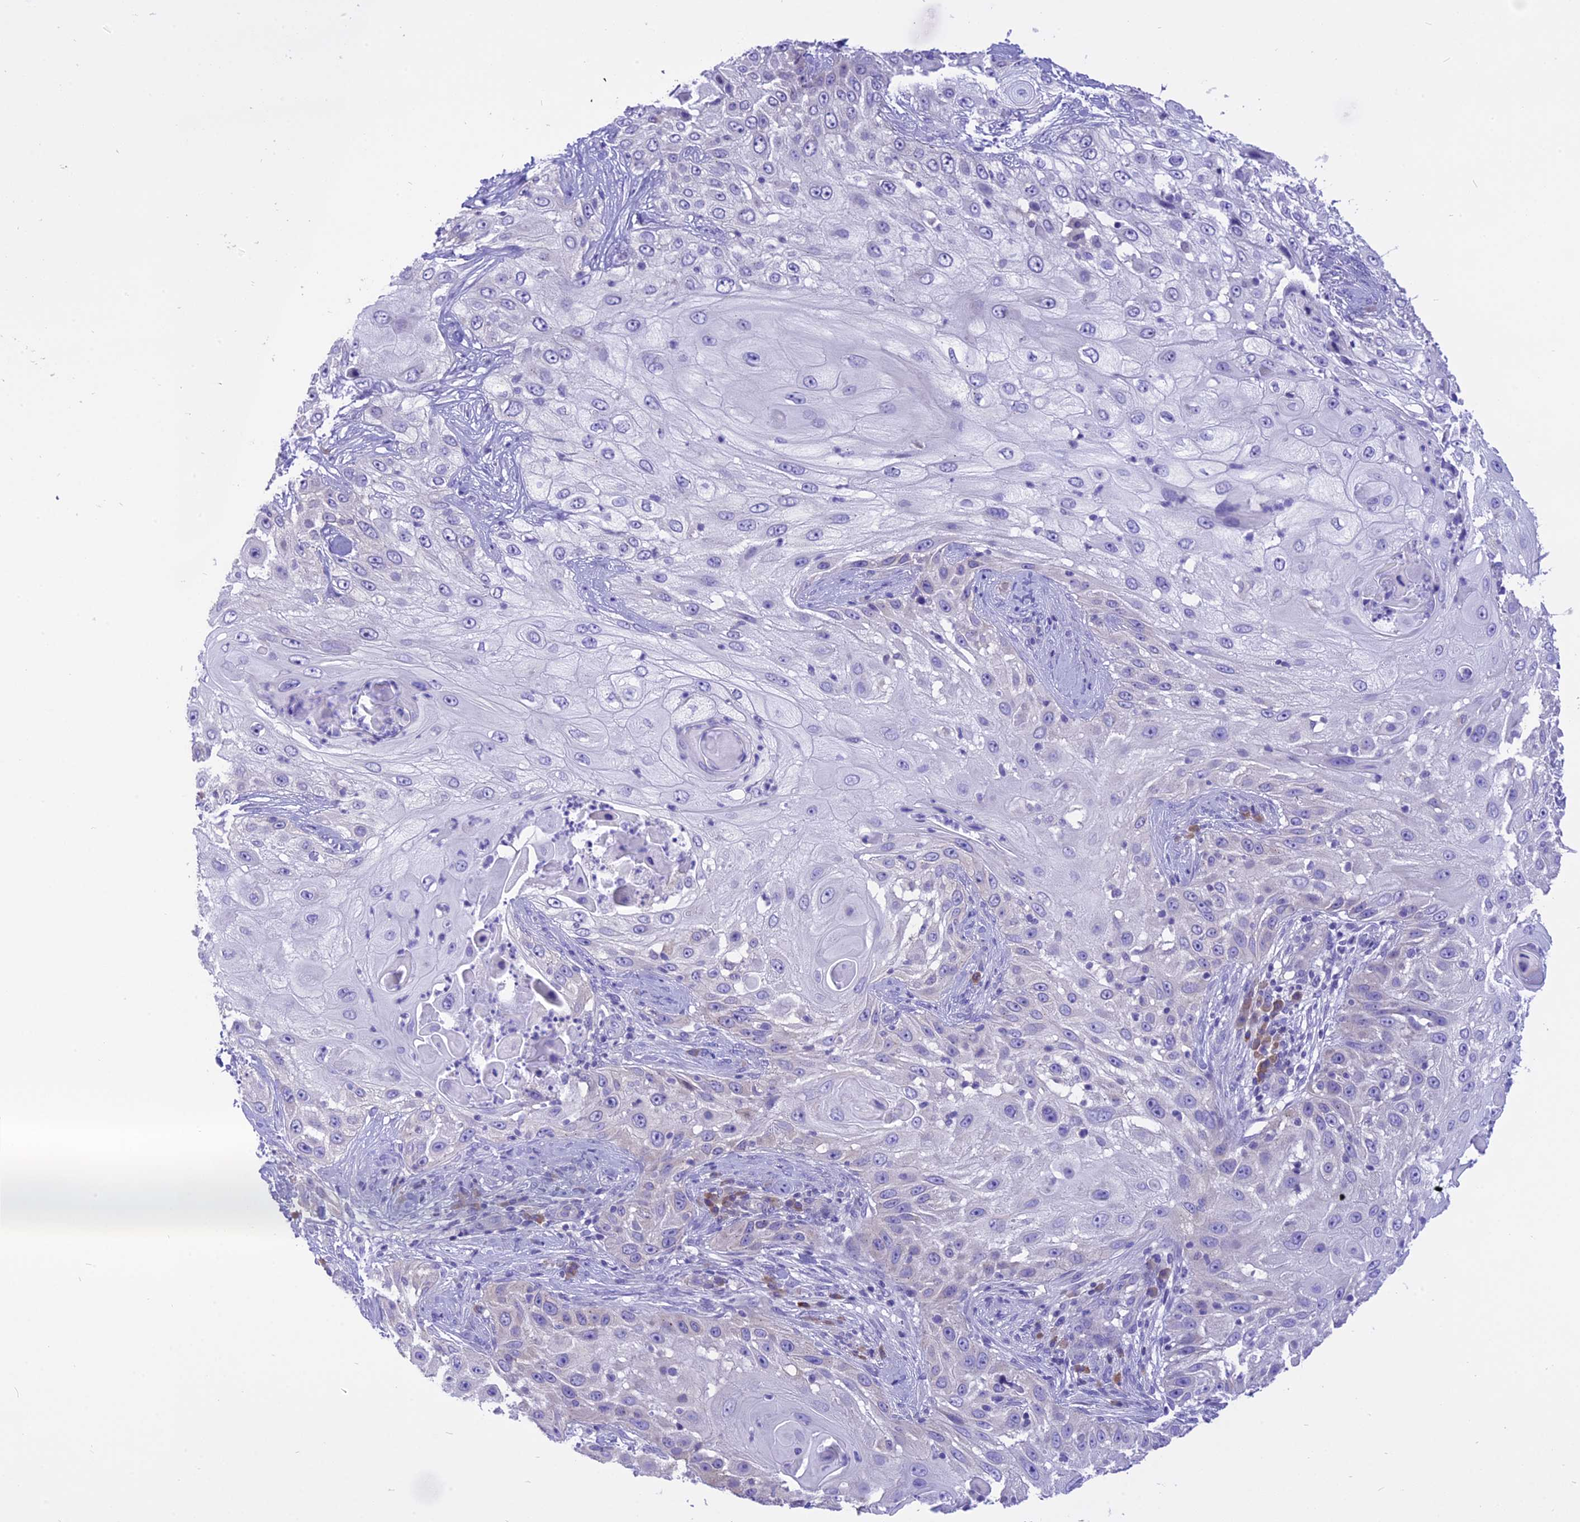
{"staining": {"intensity": "negative", "quantity": "none", "location": "none"}, "tissue": "skin cancer", "cell_type": "Tumor cells", "image_type": "cancer", "snomed": [{"axis": "morphology", "description": "Squamous cell carcinoma, NOS"}, {"axis": "topography", "description": "Skin"}], "caption": "This is a image of IHC staining of skin cancer, which shows no positivity in tumor cells.", "gene": "DCAF16", "patient": {"sex": "female", "age": 44}}